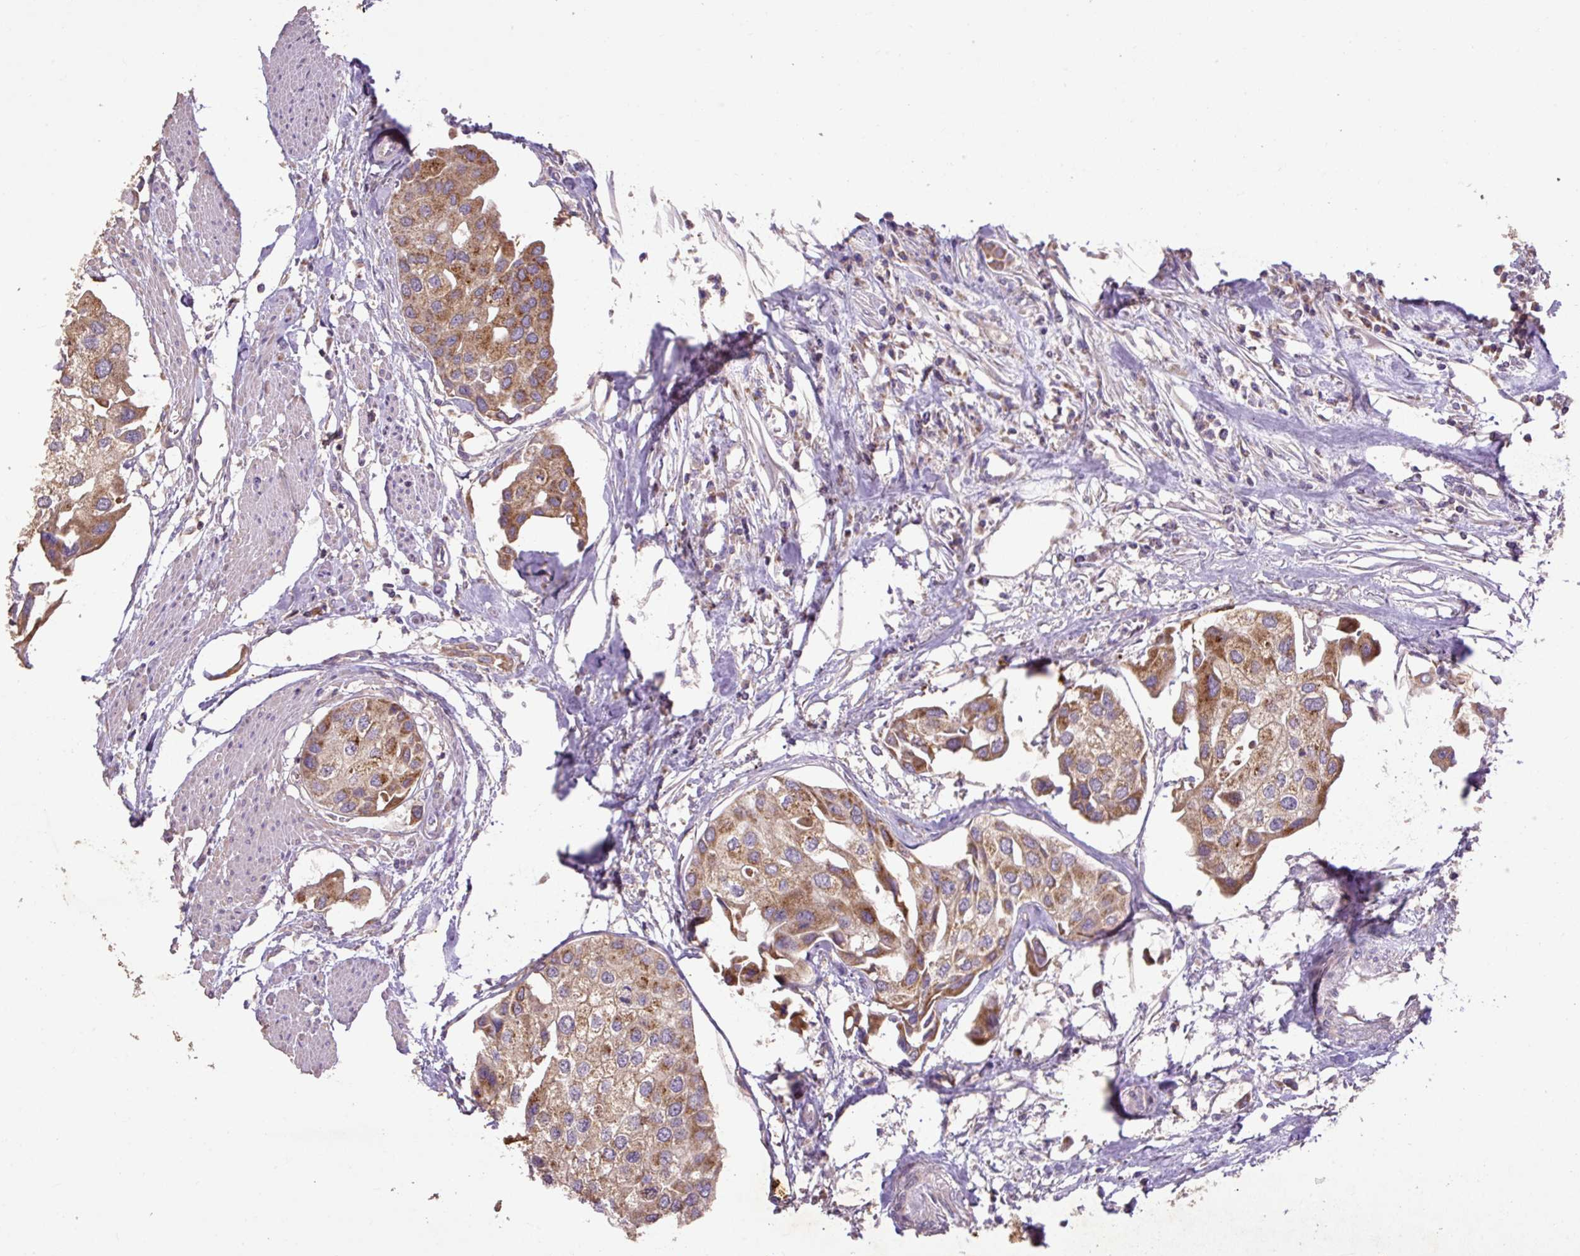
{"staining": {"intensity": "moderate", "quantity": ">75%", "location": "cytoplasmic/membranous"}, "tissue": "urothelial cancer", "cell_type": "Tumor cells", "image_type": "cancer", "snomed": [{"axis": "morphology", "description": "Urothelial carcinoma, High grade"}, {"axis": "topography", "description": "Urinary bladder"}], "caption": "Urothelial cancer stained for a protein demonstrates moderate cytoplasmic/membranous positivity in tumor cells.", "gene": "ABR", "patient": {"sex": "male", "age": 64}}